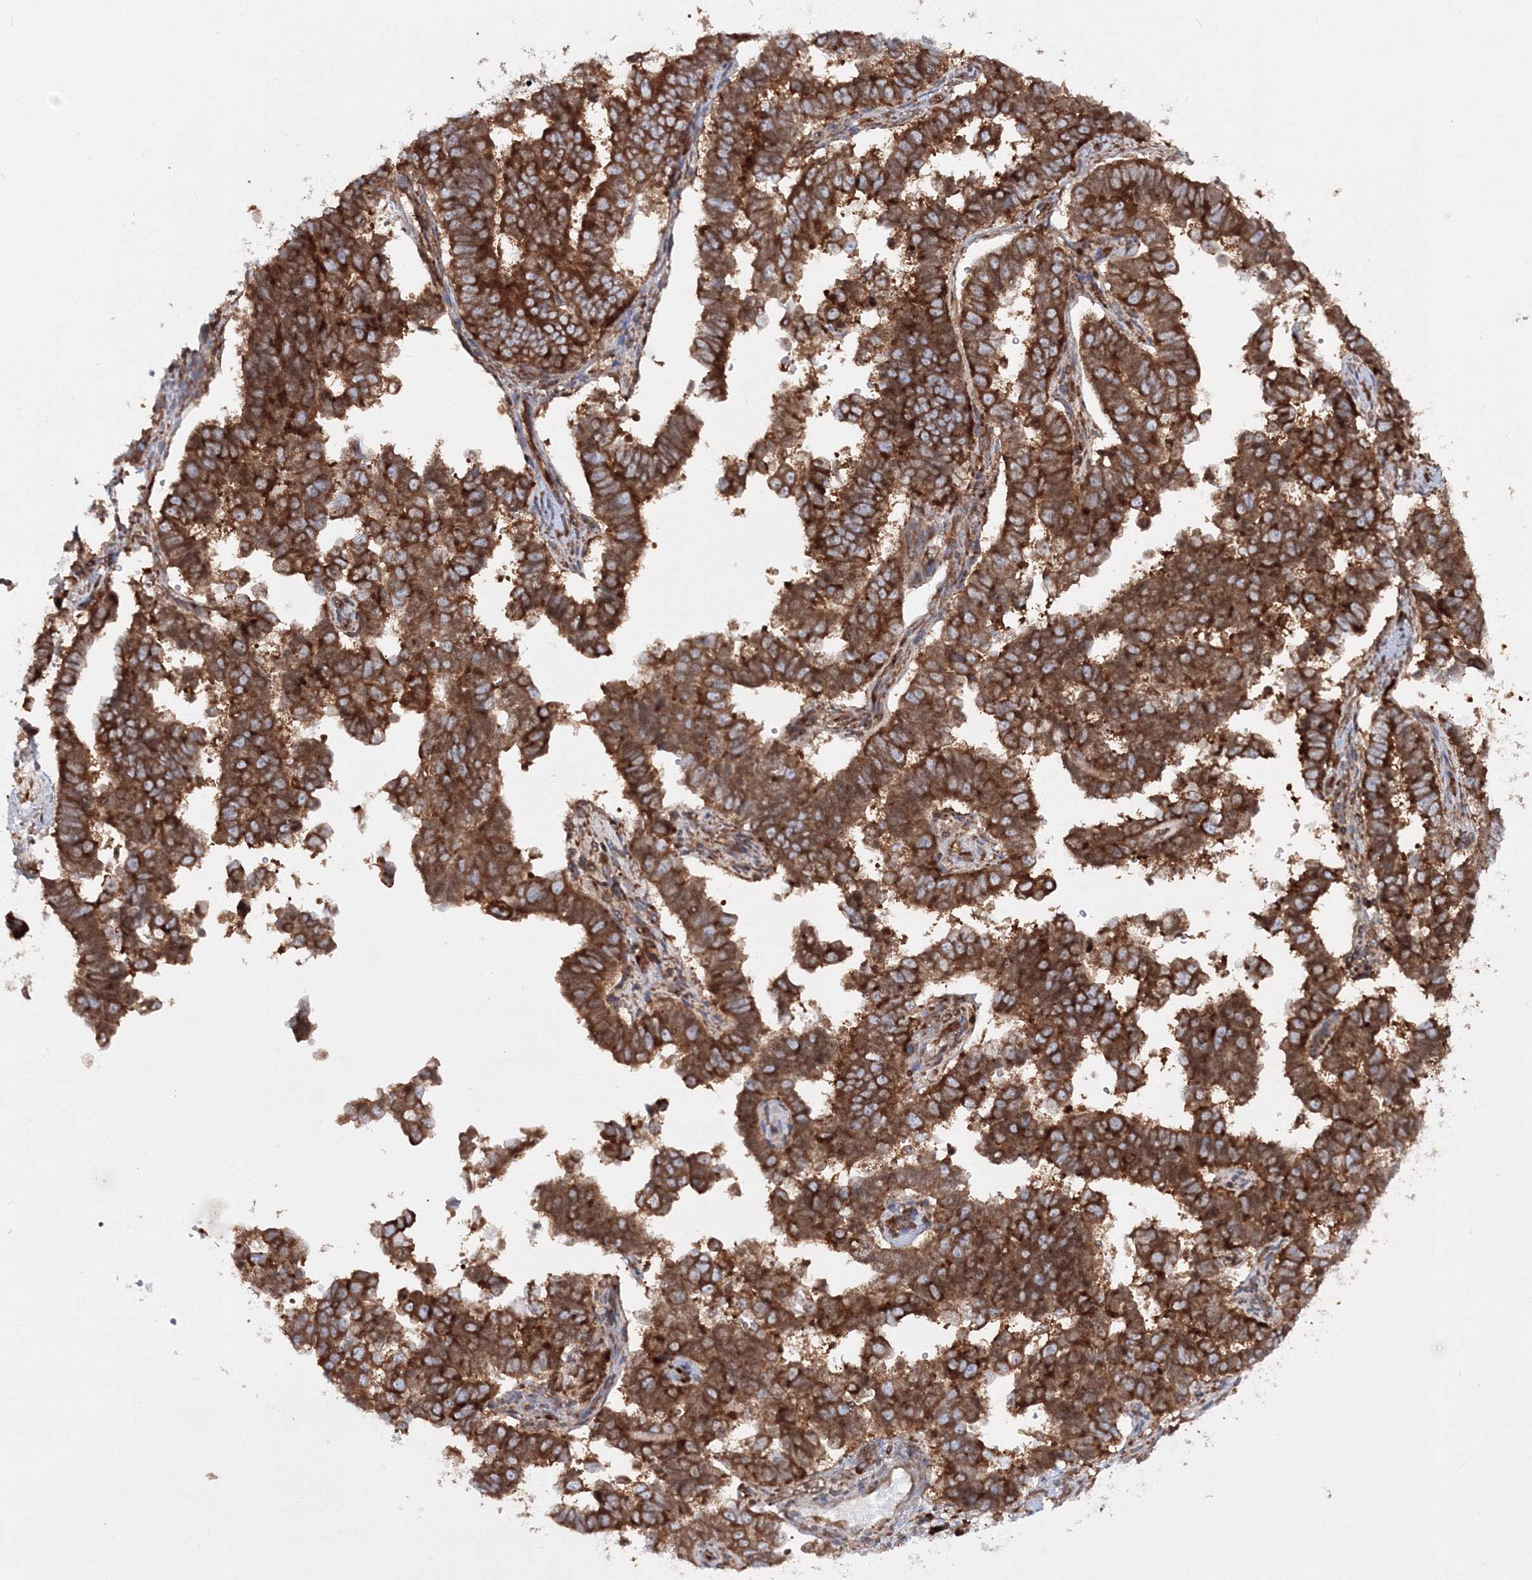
{"staining": {"intensity": "strong", "quantity": ">75%", "location": "cytoplasmic/membranous"}, "tissue": "endometrial cancer", "cell_type": "Tumor cells", "image_type": "cancer", "snomed": [{"axis": "morphology", "description": "Adenocarcinoma, NOS"}, {"axis": "topography", "description": "Endometrium"}], "caption": "An IHC photomicrograph of tumor tissue is shown. Protein staining in brown shows strong cytoplasmic/membranous positivity in adenocarcinoma (endometrial) within tumor cells.", "gene": "HARS1", "patient": {"sex": "female", "age": 75}}